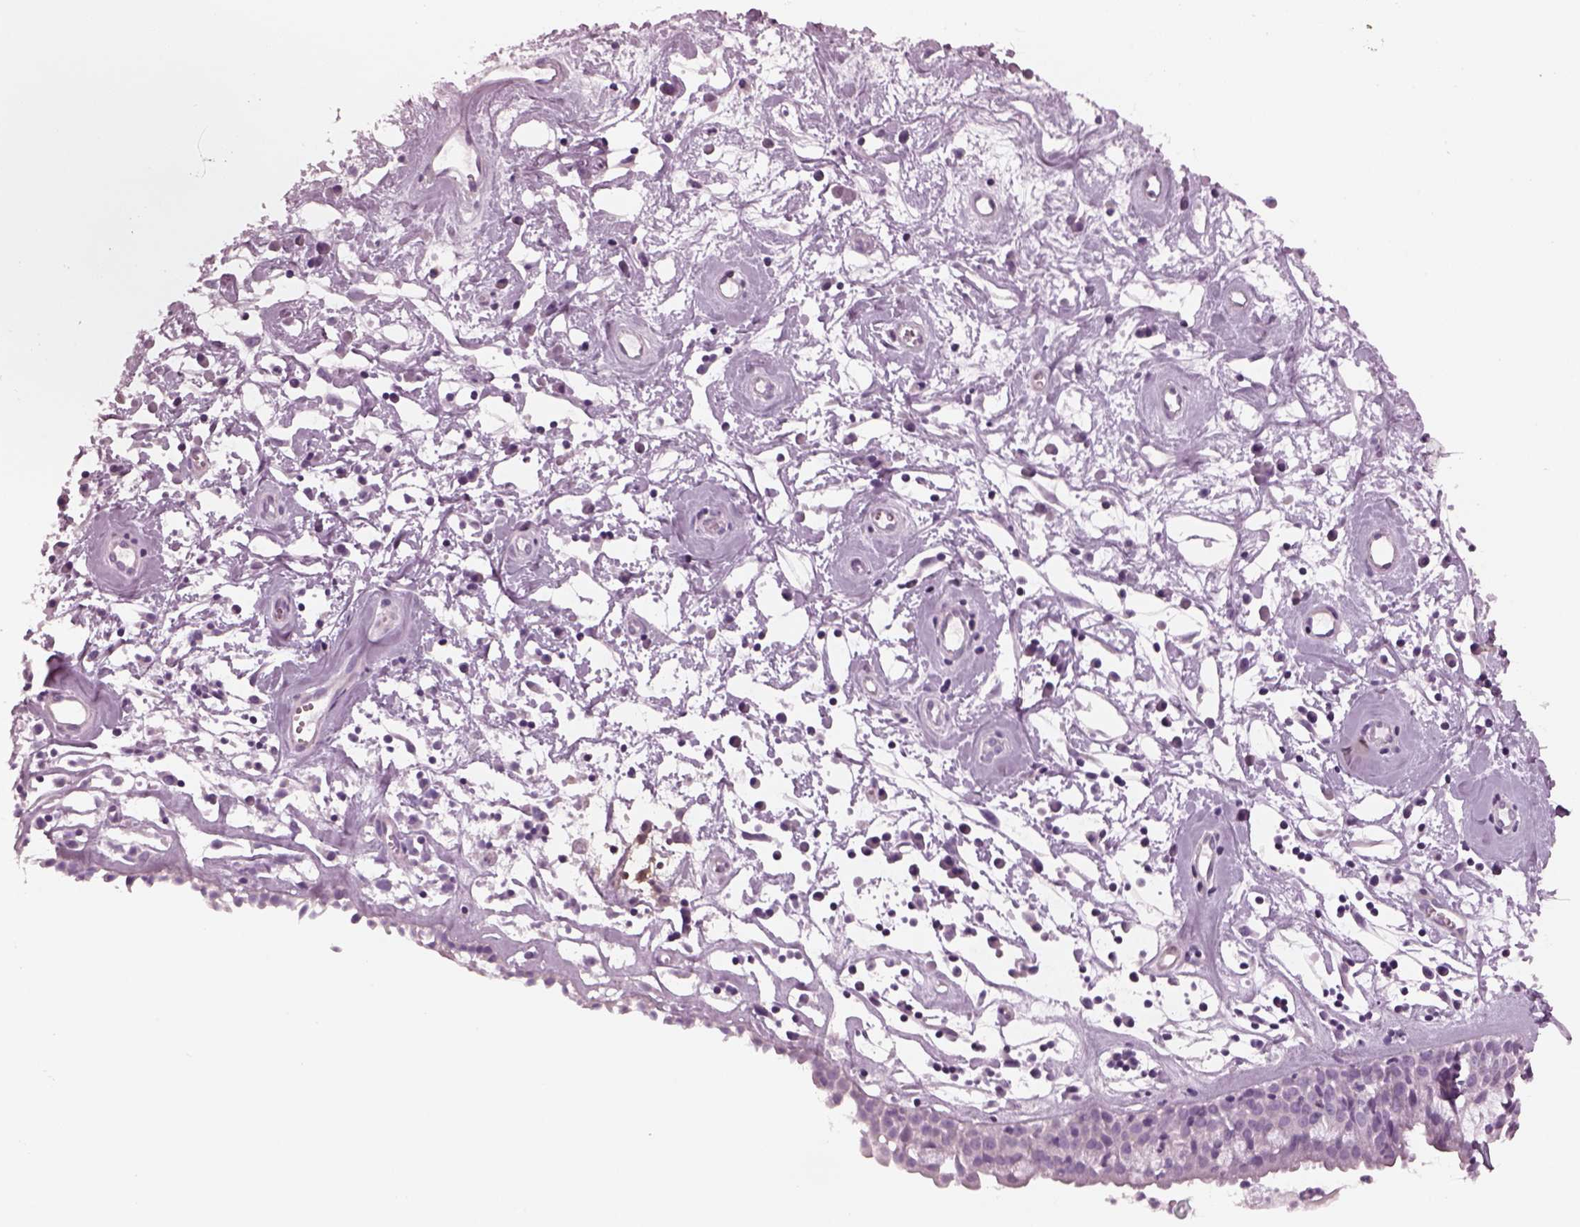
{"staining": {"intensity": "negative", "quantity": "none", "location": "none"}, "tissue": "nasopharynx", "cell_type": "Respiratory epithelial cells", "image_type": "normal", "snomed": [{"axis": "morphology", "description": "Normal tissue, NOS"}, {"axis": "topography", "description": "Nasopharynx"}], "caption": "This is an immunohistochemistry (IHC) micrograph of normal human nasopharynx. There is no positivity in respiratory epithelial cells.", "gene": "PDC", "patient": {"sex": "male", "age": 77}}